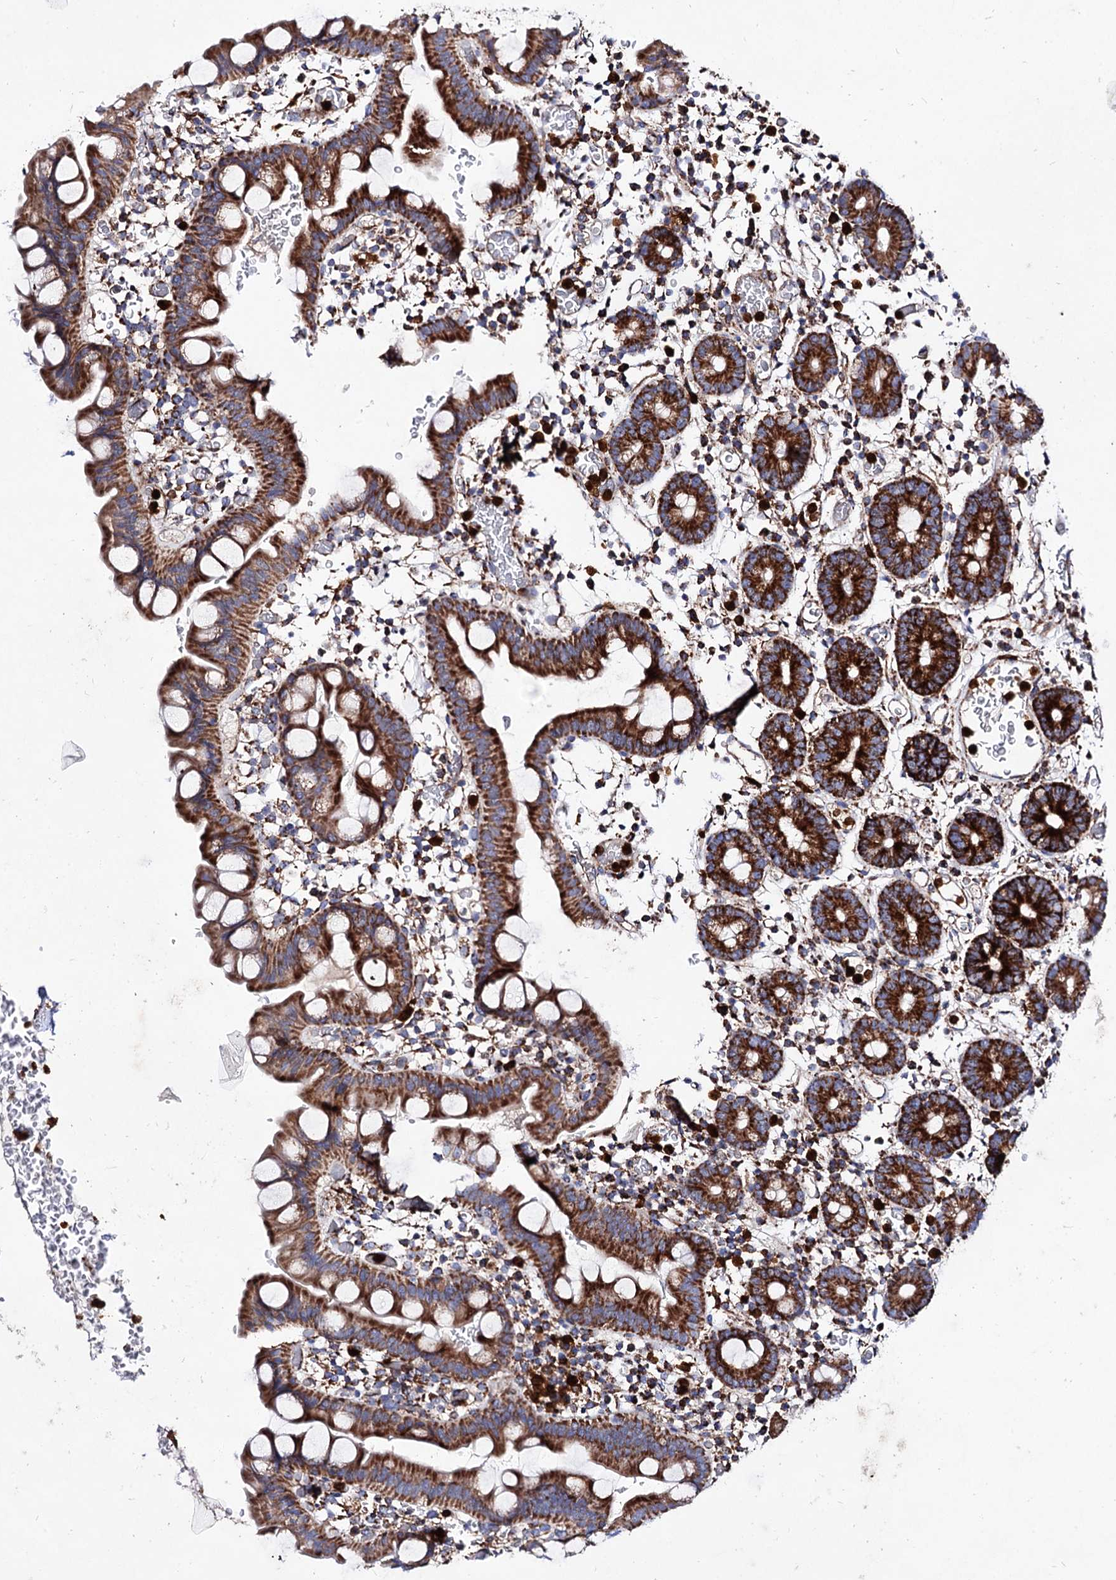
{"staining": {"intensity": "strong", "quantity": ">75%", "location": "cytoplasmic/membranous"}, "tissue": "small intestine", "cell_type": "Glandular cells", "image_type": "normal", "snomed": [{"axis": "morphology", "description": "Normal tissue, NOS"}, {"axis": "topography", "description": "Stomach, upper"}, {"axis": "topography", "description": "Stomach, lower"}, {"axis": "topography", "description": "Small intestine"}], "caption": "Protein staining of normal small intestine exhibits strong cytoplasmic/membranous staining in about >75% of glandular cells. (DAB IHC, brown staining for protein, blue staining for nuclei).", "gene": "ACAD9", "patient": {"sex": "male", "age": 68}}